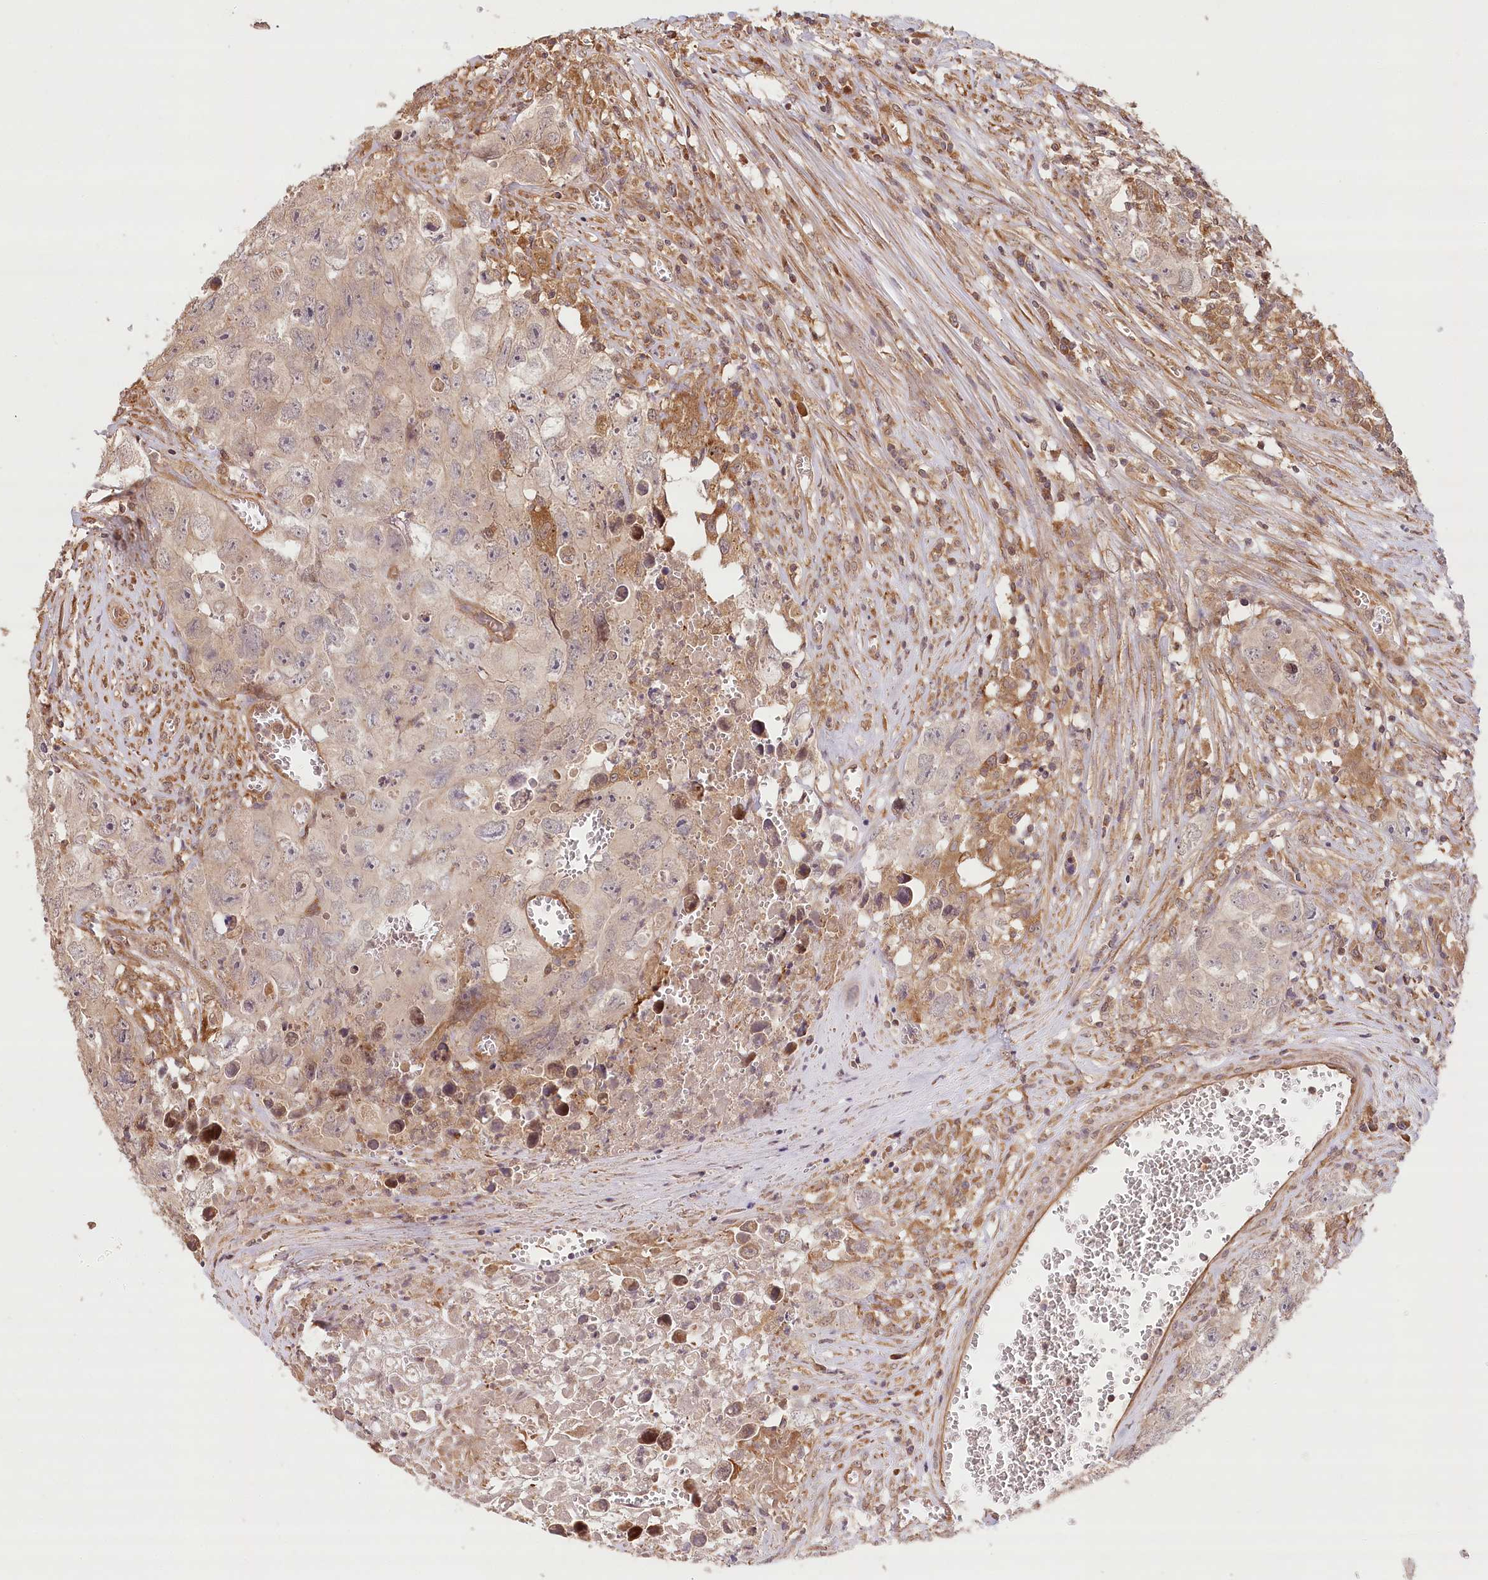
{"staining": {"intensity": "weak", "quantity": "<25%", "location": "cytoplasmic/membranous"}, "tissue": "testis cancer", "cell_type": "Tumor cells", "image_type": "cancer", "snomed": [{"axis": "morphology", "description": "Seminoma, NOS"}, {"axis": "morphology", "description": "Carcinoma, Embryonal, NOS"}, {"axis": "topography", "description": "Testis"}], "caption": "A high-resolution histopathology image shows immunohistochemistry (IHC) staining of testis cancer, which demonstrates no significant positivity in tumor cells. (Stains: DAB (3,3'-diaminobenzidine) immunohistochemistry (IHC) with hematoxylin counter stain, Microscopy: brightfield microscopy at high magnification).", "gene": "LSS", "patient": {"sex": "male", "age": 43}}